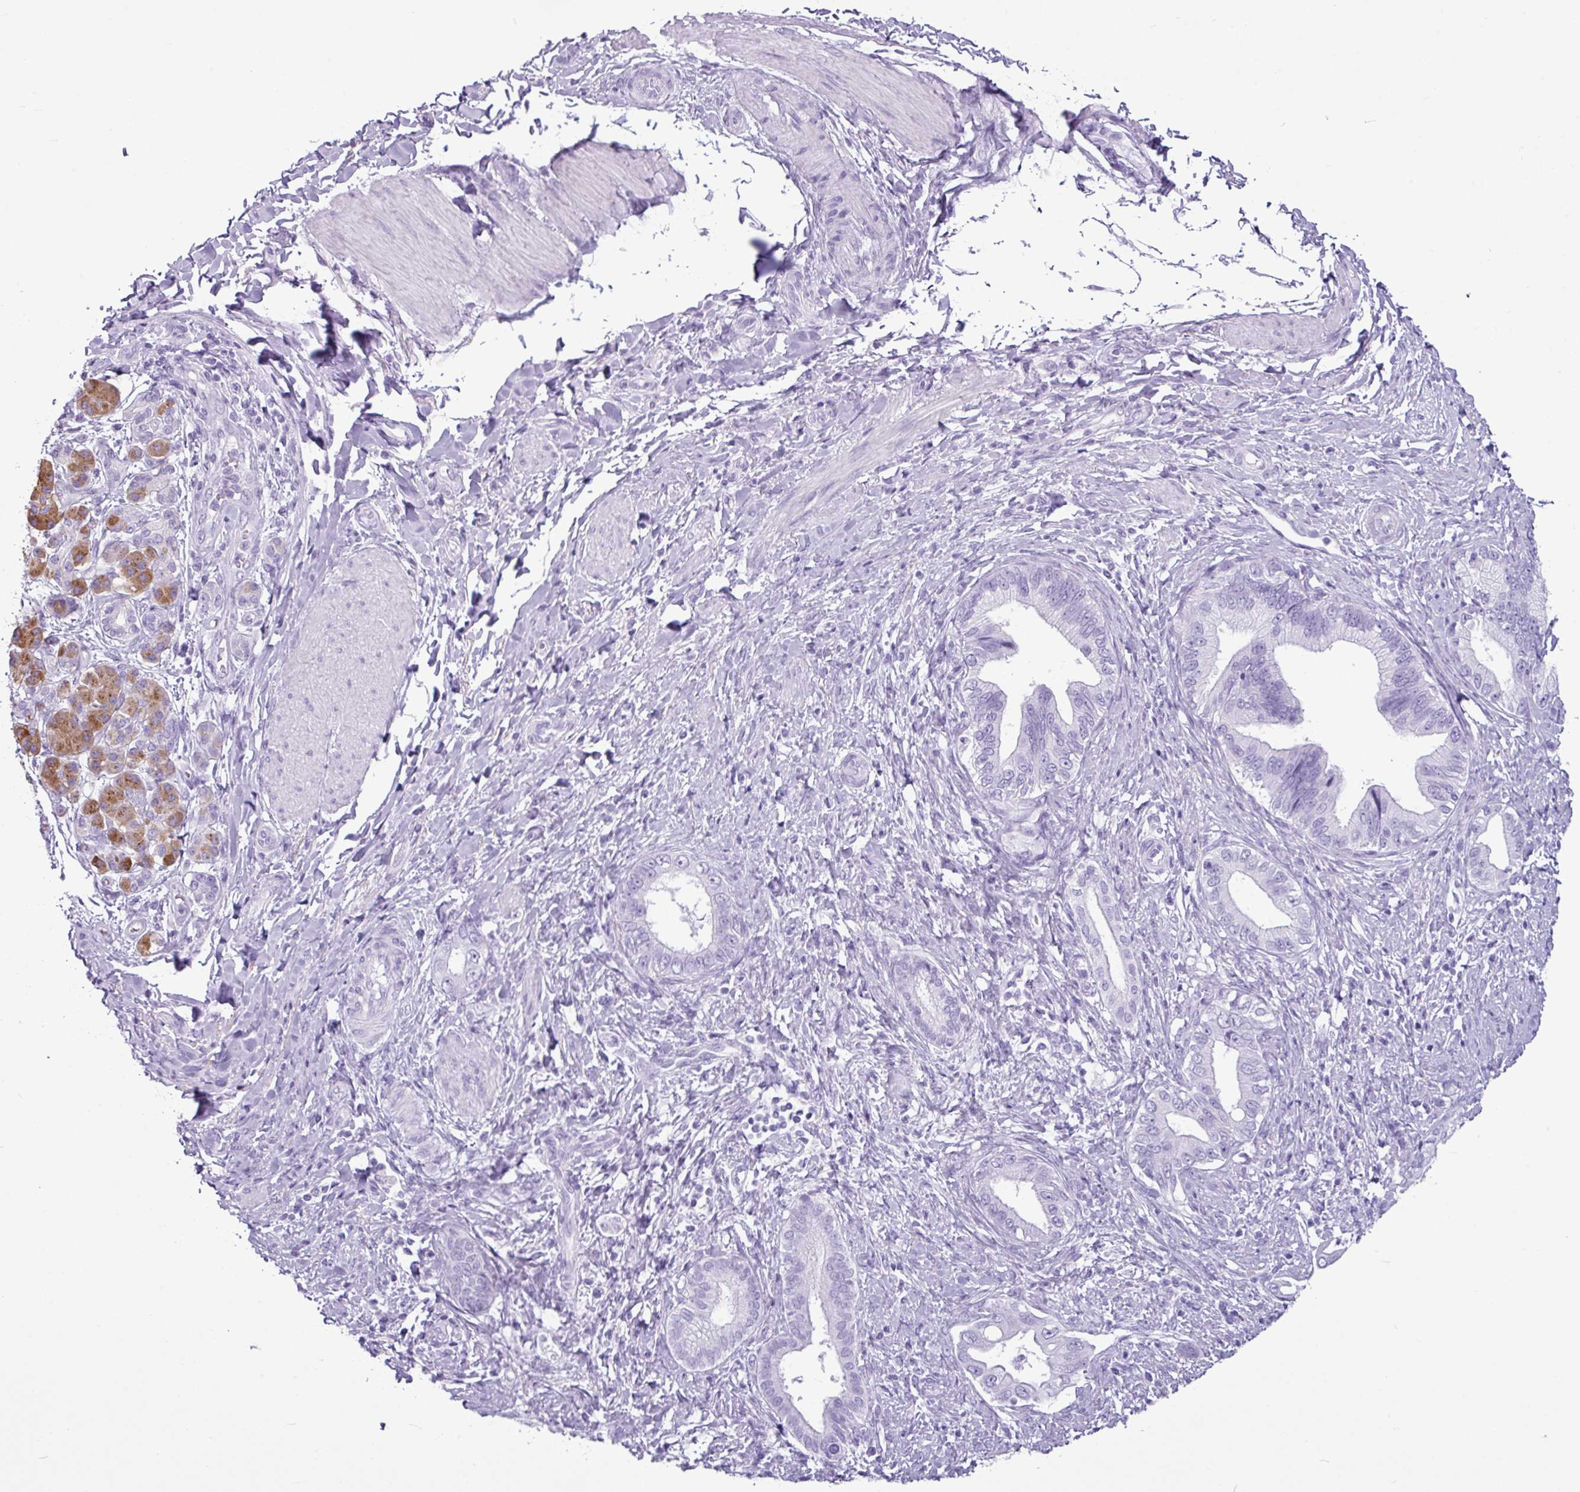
{"staining": {"intensity": "negative", "quantity": "none", "location": "none"}, "tissue": "pancreatic cancer", "cell_type": "Tumor cells", "image_type": "cancer", "snomed": [{"axis": "morphology", "description": "Adenocarcinoma, NOS"}, {"axis": "topography", "description": "Pancreas"}], "caption": "An image of human pancreatic adenocarcinoma is negative for staining in tumor cells.", "gene": "AMY1B", "patient": {"sex": "female", "age": 55}}